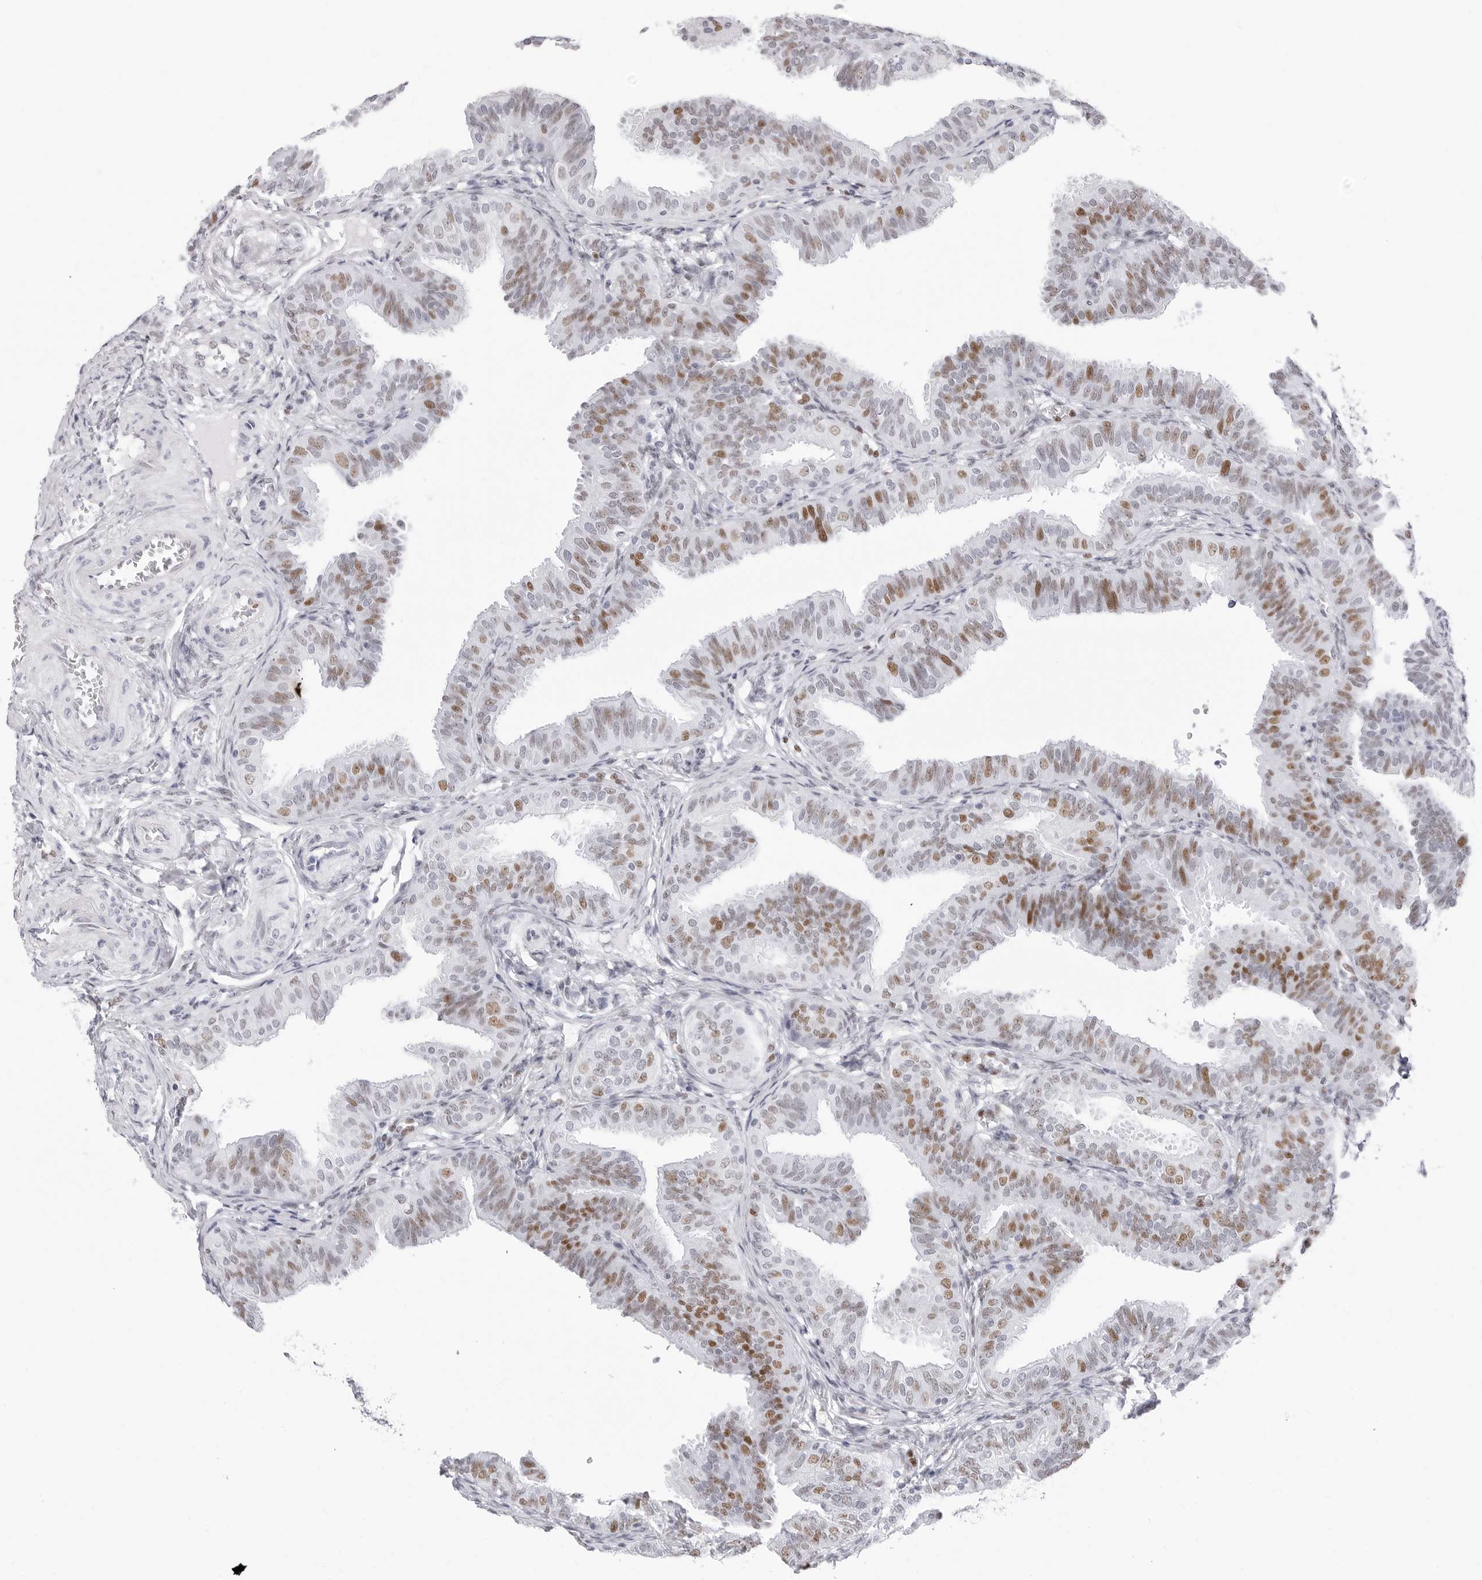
{"staining": {"intensity": "moderate", "quantity": "25%-75%", "location": "nuclear"}, "tissue": "fallopian tube", "cell_type": "Glandular cells", "image_type": "normal", "snomed": [{"axis": "morphology", "description": "Normal tissue, NOS"}, {"axis": "topography", "description": "Fallopian tube"}], "caption": "Glandular cells demonstrate moderate nuclear positivity in approximately 25%-75% of cells in benign fallopian tube.", "gene": "NASP", "patient": {"sex": "female", "age": 35}}